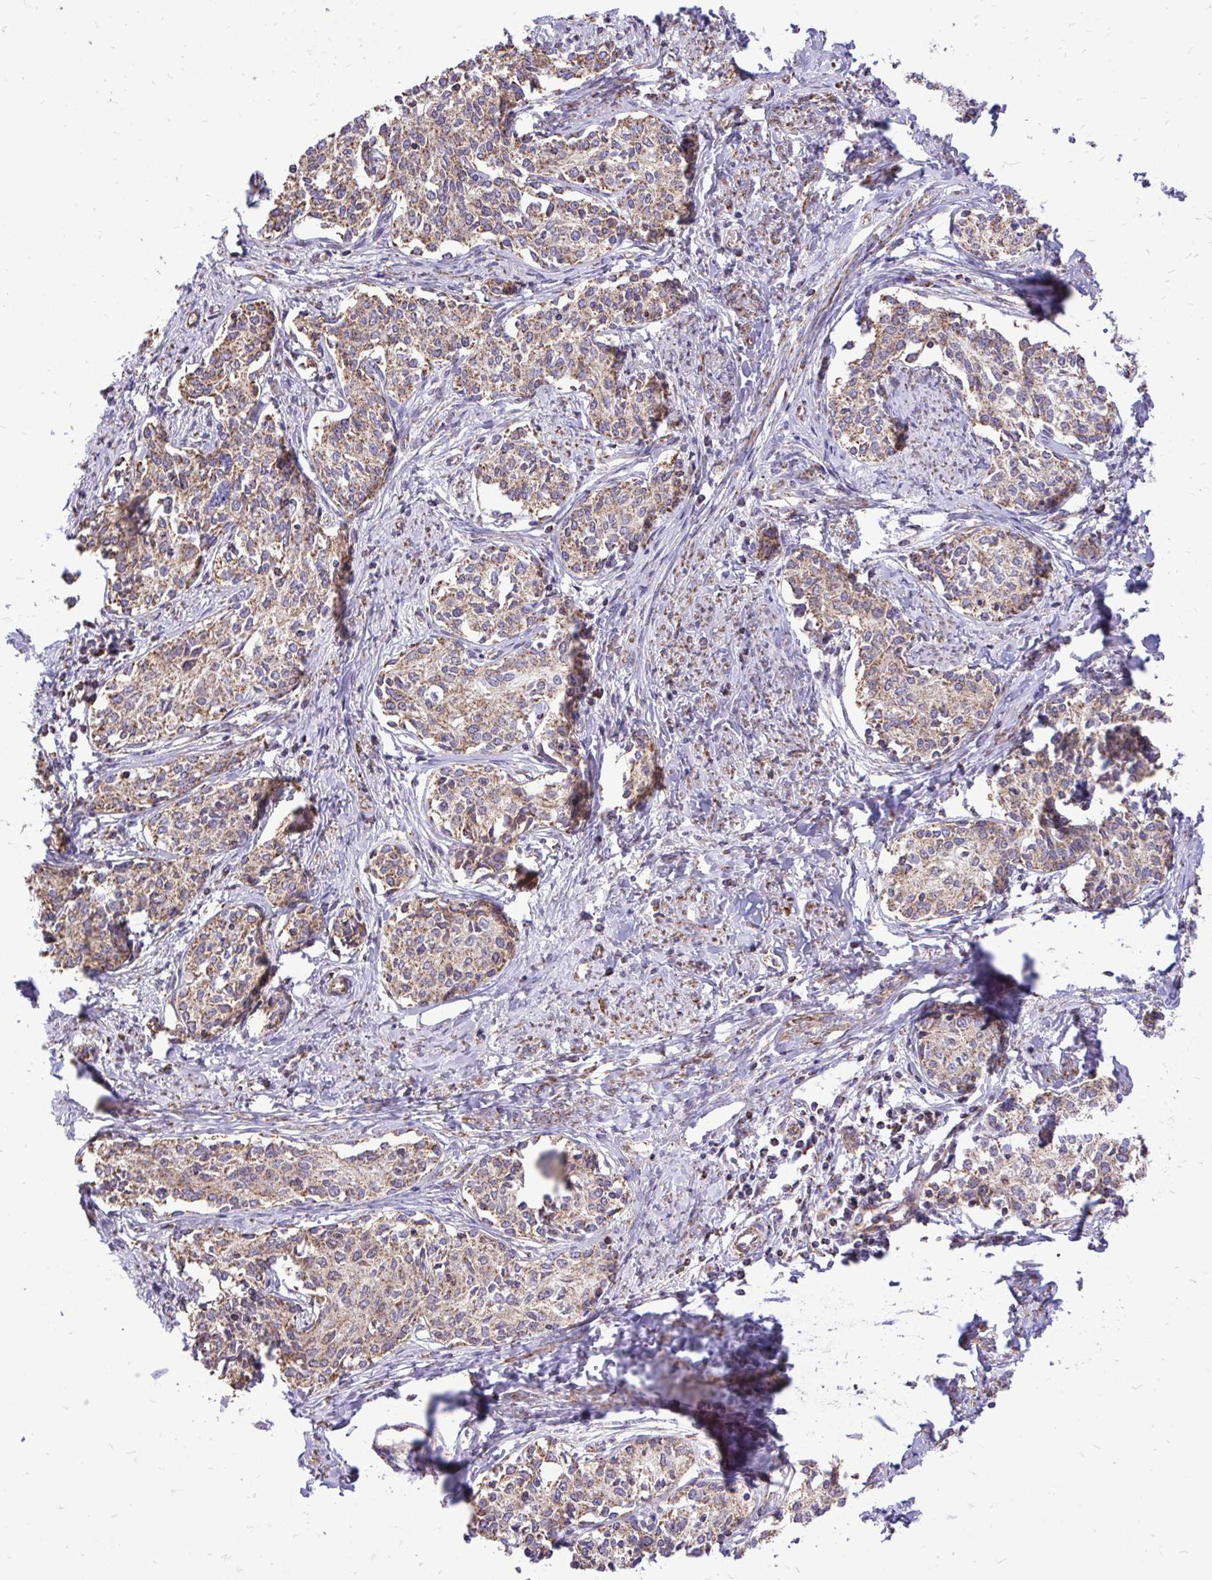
{"staining": {"intensity": "moderate", "quantity": ">75%", "location": "cytoplasmic/membranous"}, "tissue": "cervical cancer", "cell_type": "Tumor cells", "image_type": "cancer", "snomed": [{"axis": "morphology", "description": "Squamous cell carcinoma, NOS"}, {"axis": "morphology", "description": "Adenocarcinoma, NOS"}, {"axis": "topography", "description": "Cervix"}], "caption": "The image shows immunohistochemical staining of cervical cancer. There is moderate cytoplasmic/membranous staining is appreciated in approximately >75% of tumor cells.", "gene": "UBE2C", "patient": {"sex": "female", "age": 52}}